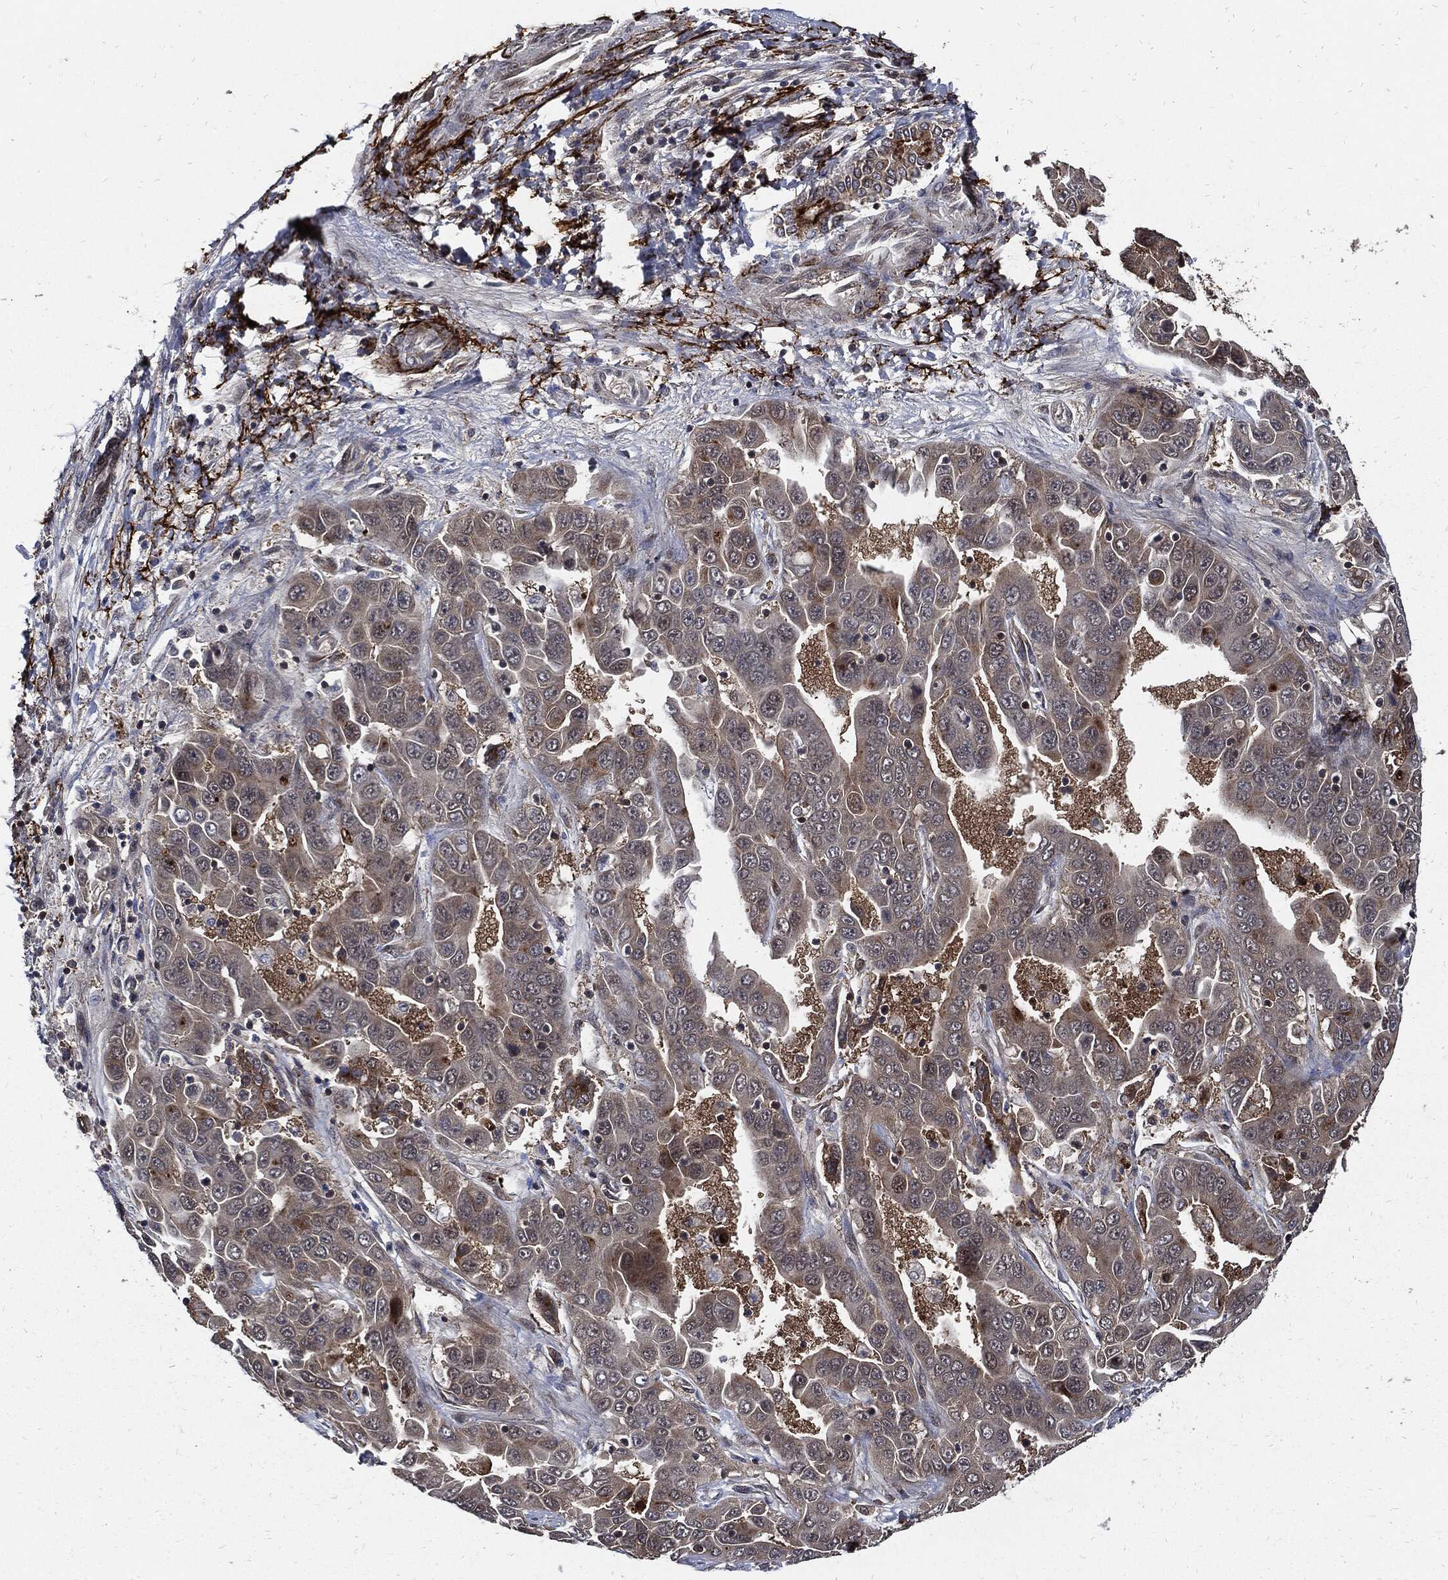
{"staining": {"intensity": "weak", "quantity": "25%-75%", "location": "cytoplasmic/membranous"}, "tissue": "liver cancer", "cell_type": "Tumor cells", "image_type": "cancer", "snomed": [{"axis": "morphology", "description": "Cholangiocarcinoma"}, {"axis": "topography", "description": "Liver"}], "caption": "Protein analysis of liver cancer (cholangiocarcinoma) tissue reveals weak cytoplasmic/membranous expression in approximately 25%-75% of tumor cells.", "gene": "CLU", "patient": {"sex": "female", "age": 52}}